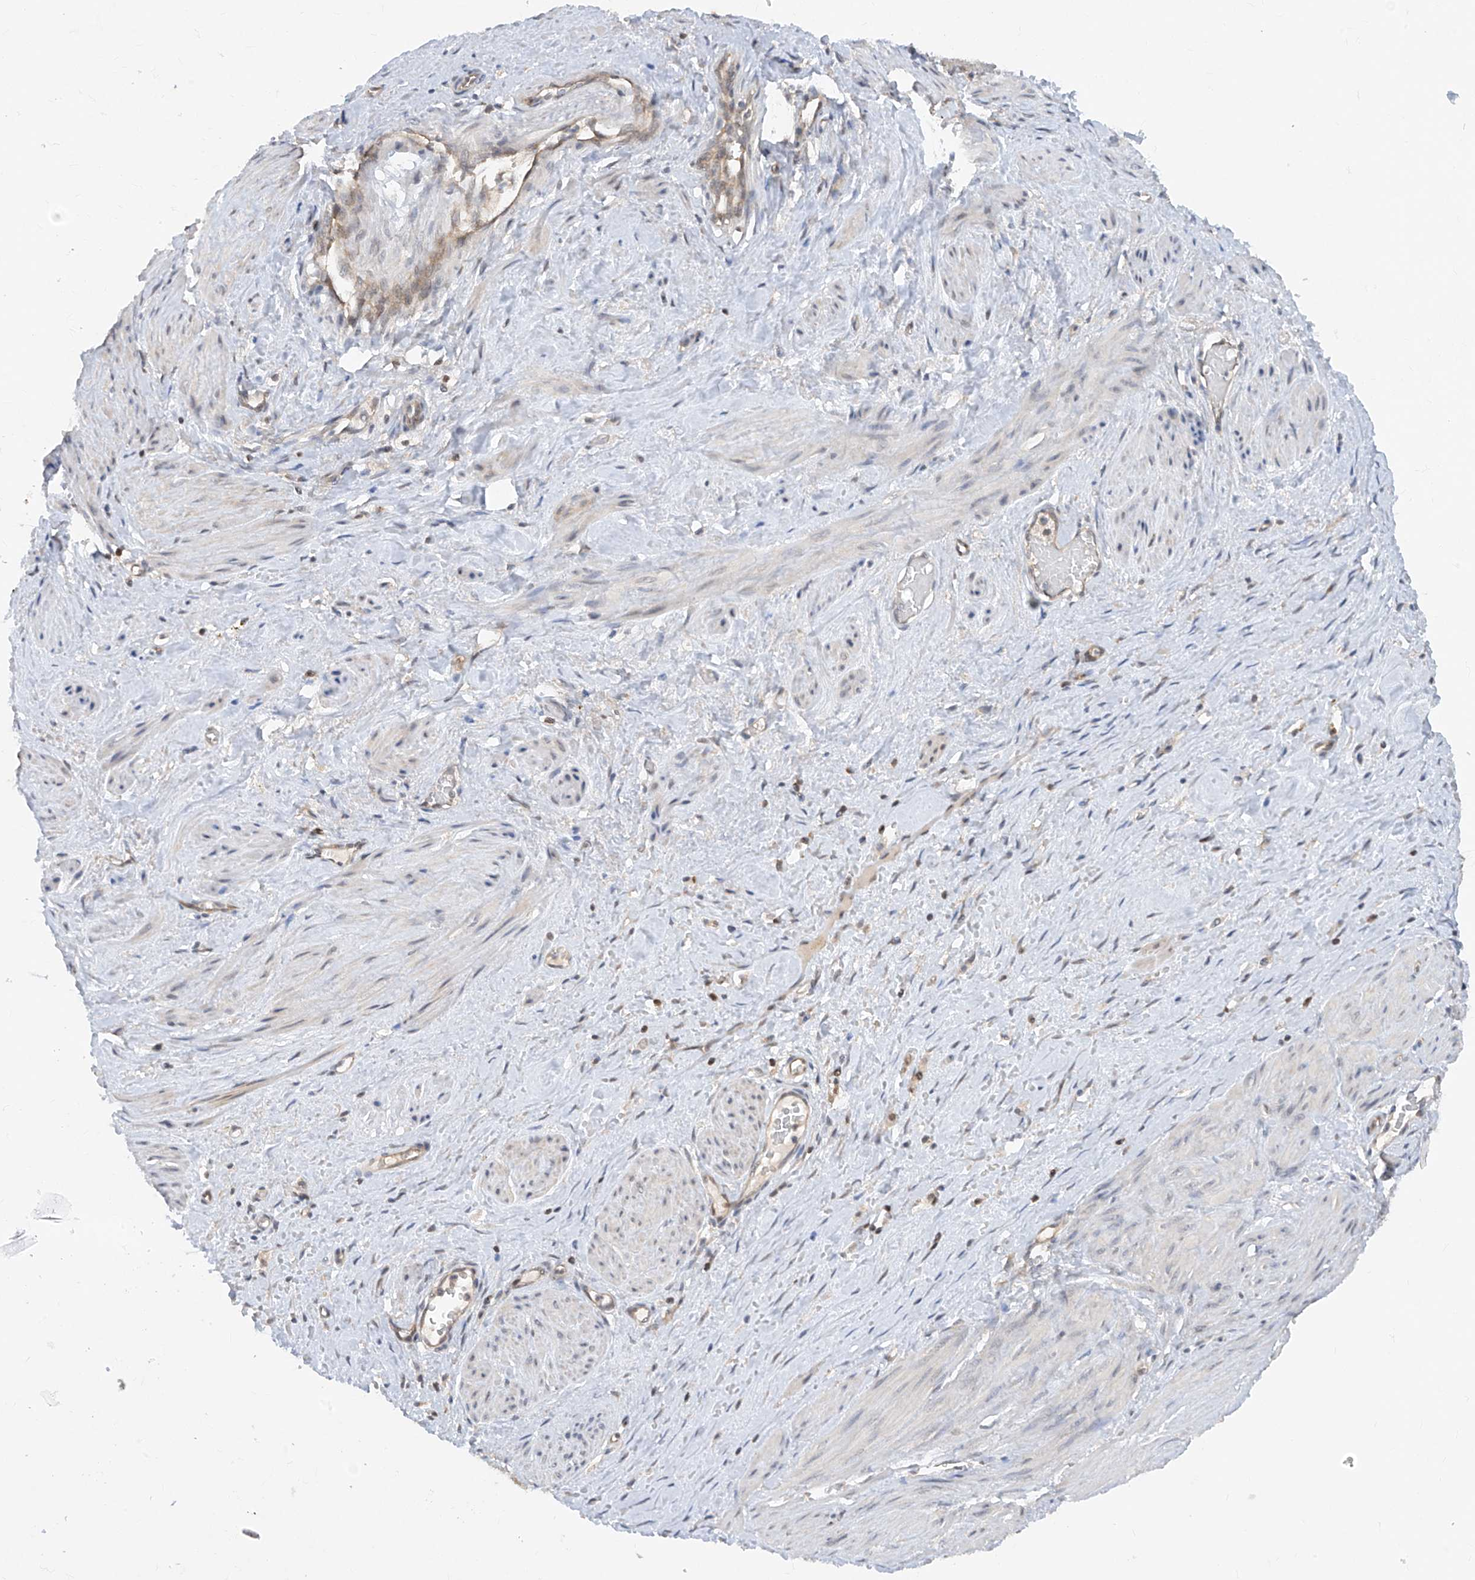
{"staining": {"intensity": "weak", "quantity": "<25%", "location": "nuclear"}, "tissue": "smooth muscle", "cell_type": "Smooth muscle cells", "image_type": "normal", "snomed": [{"axis": "morphology", "description": "Normal tissue, NOS"}, {"axis": "topography", "description": "Endometrium"}], "caption": "Smooth muscle cells are negative for protein expression in unremarkable human smooth muscle. (DAB IHC visualized using brightfield microscopy, high magnification).", "gene": "ZNF358", "patient": {"sex": "female", "age": 33}}